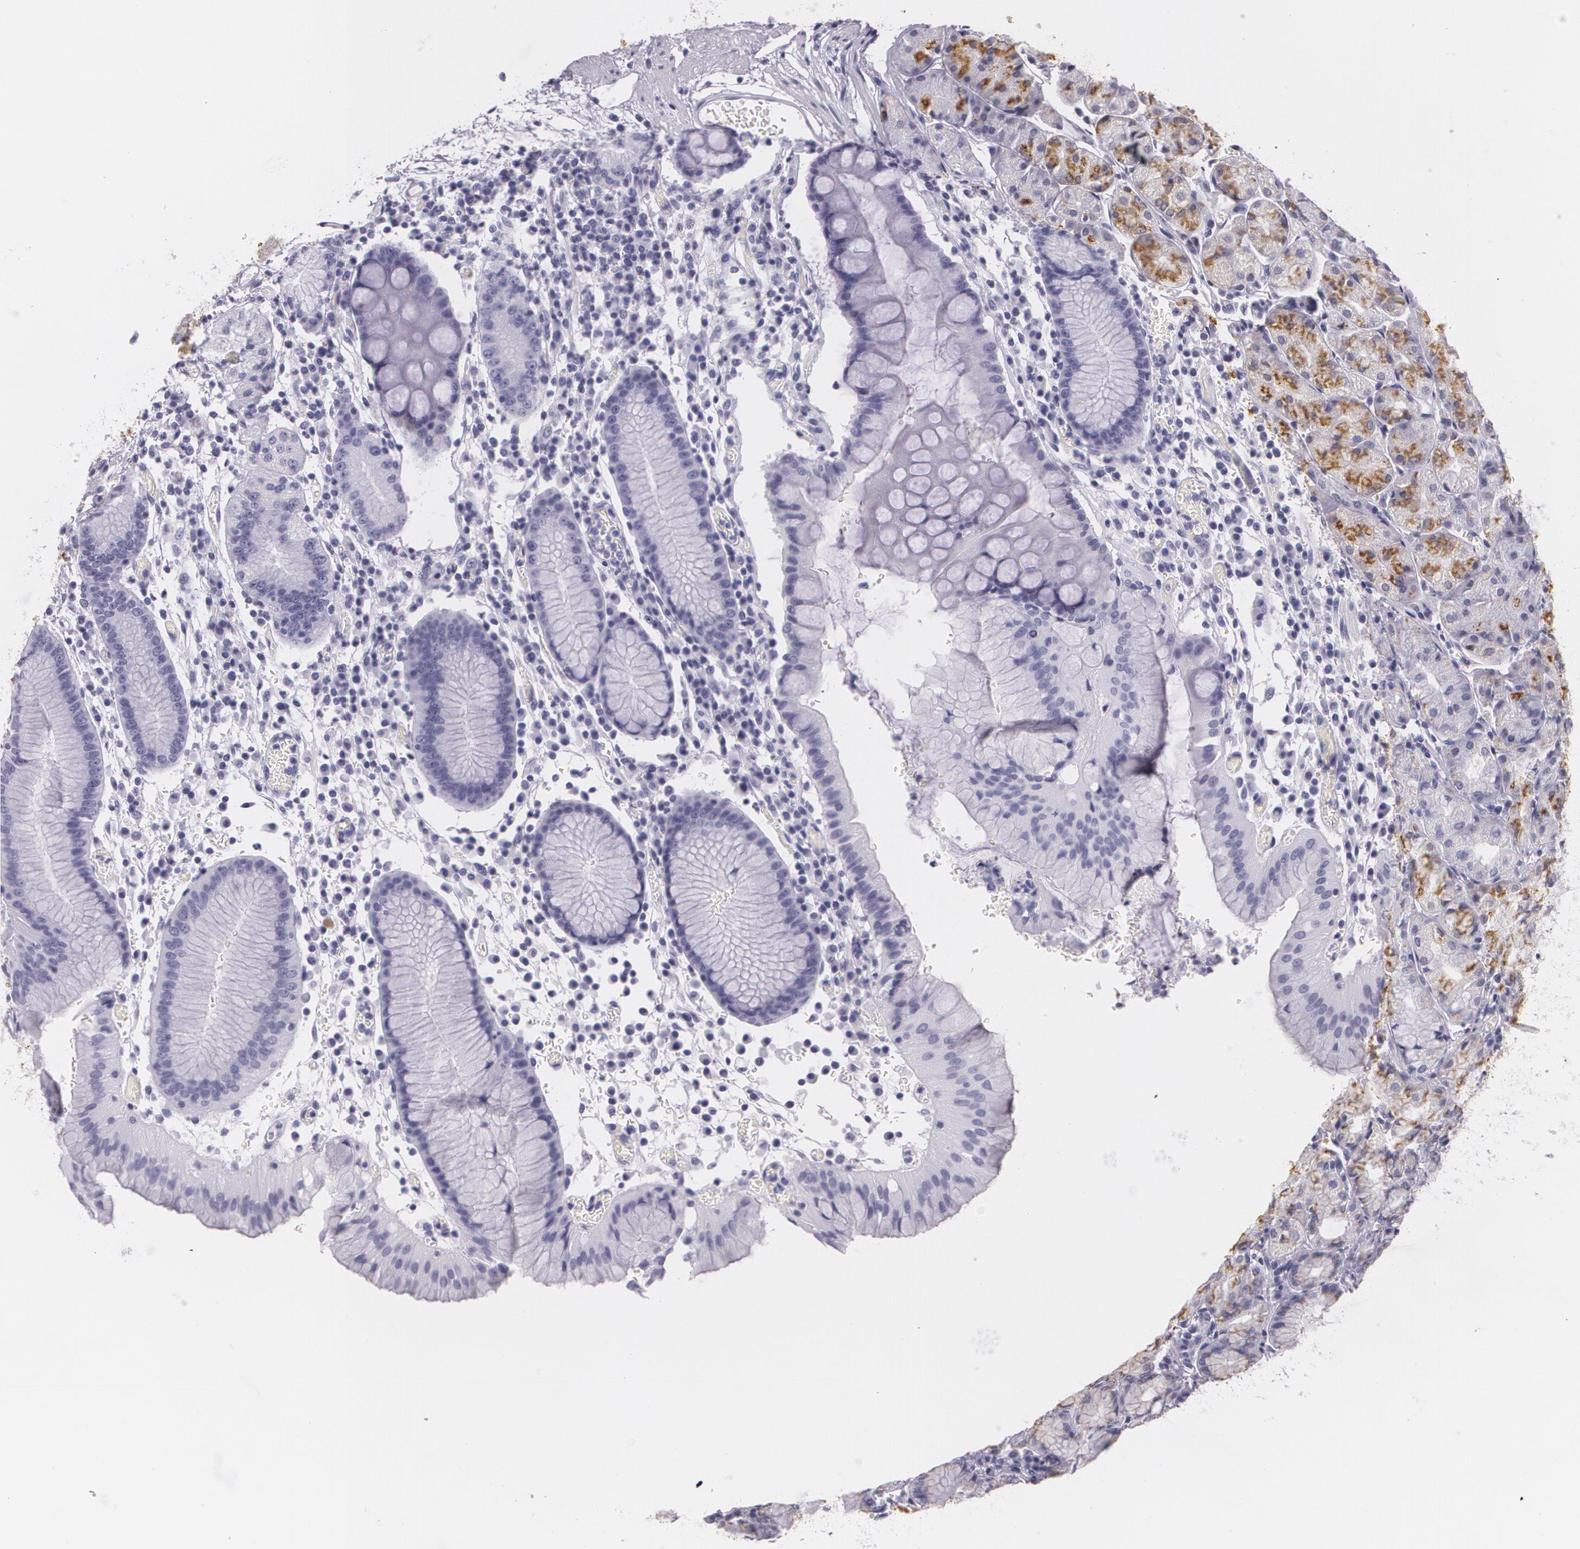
{"staining": {"intensity": "moderate", "quantity": "<25%", "location": "cytoplasmic/membranous"}, "tissue": "stomach", "cell_type": "Glandular cells", "image_type": "normal", "snomed": [{"axis": "morphology", "description": "Normal tissue, NOS"}, {"axis": "topography", "description": "Stomach, lower"}], "caption": "IHC of benign stomach shows low levels of moderate cytoplasmic/membranous staining in approximately <25% of glandular cells. The staining is performed using DAB brown chromogen to label protein expression. The nuclei are counter-stained blue using hematoxylin.", "gene": "DLG4", "patient": {"sex": "female", "age": 73}}